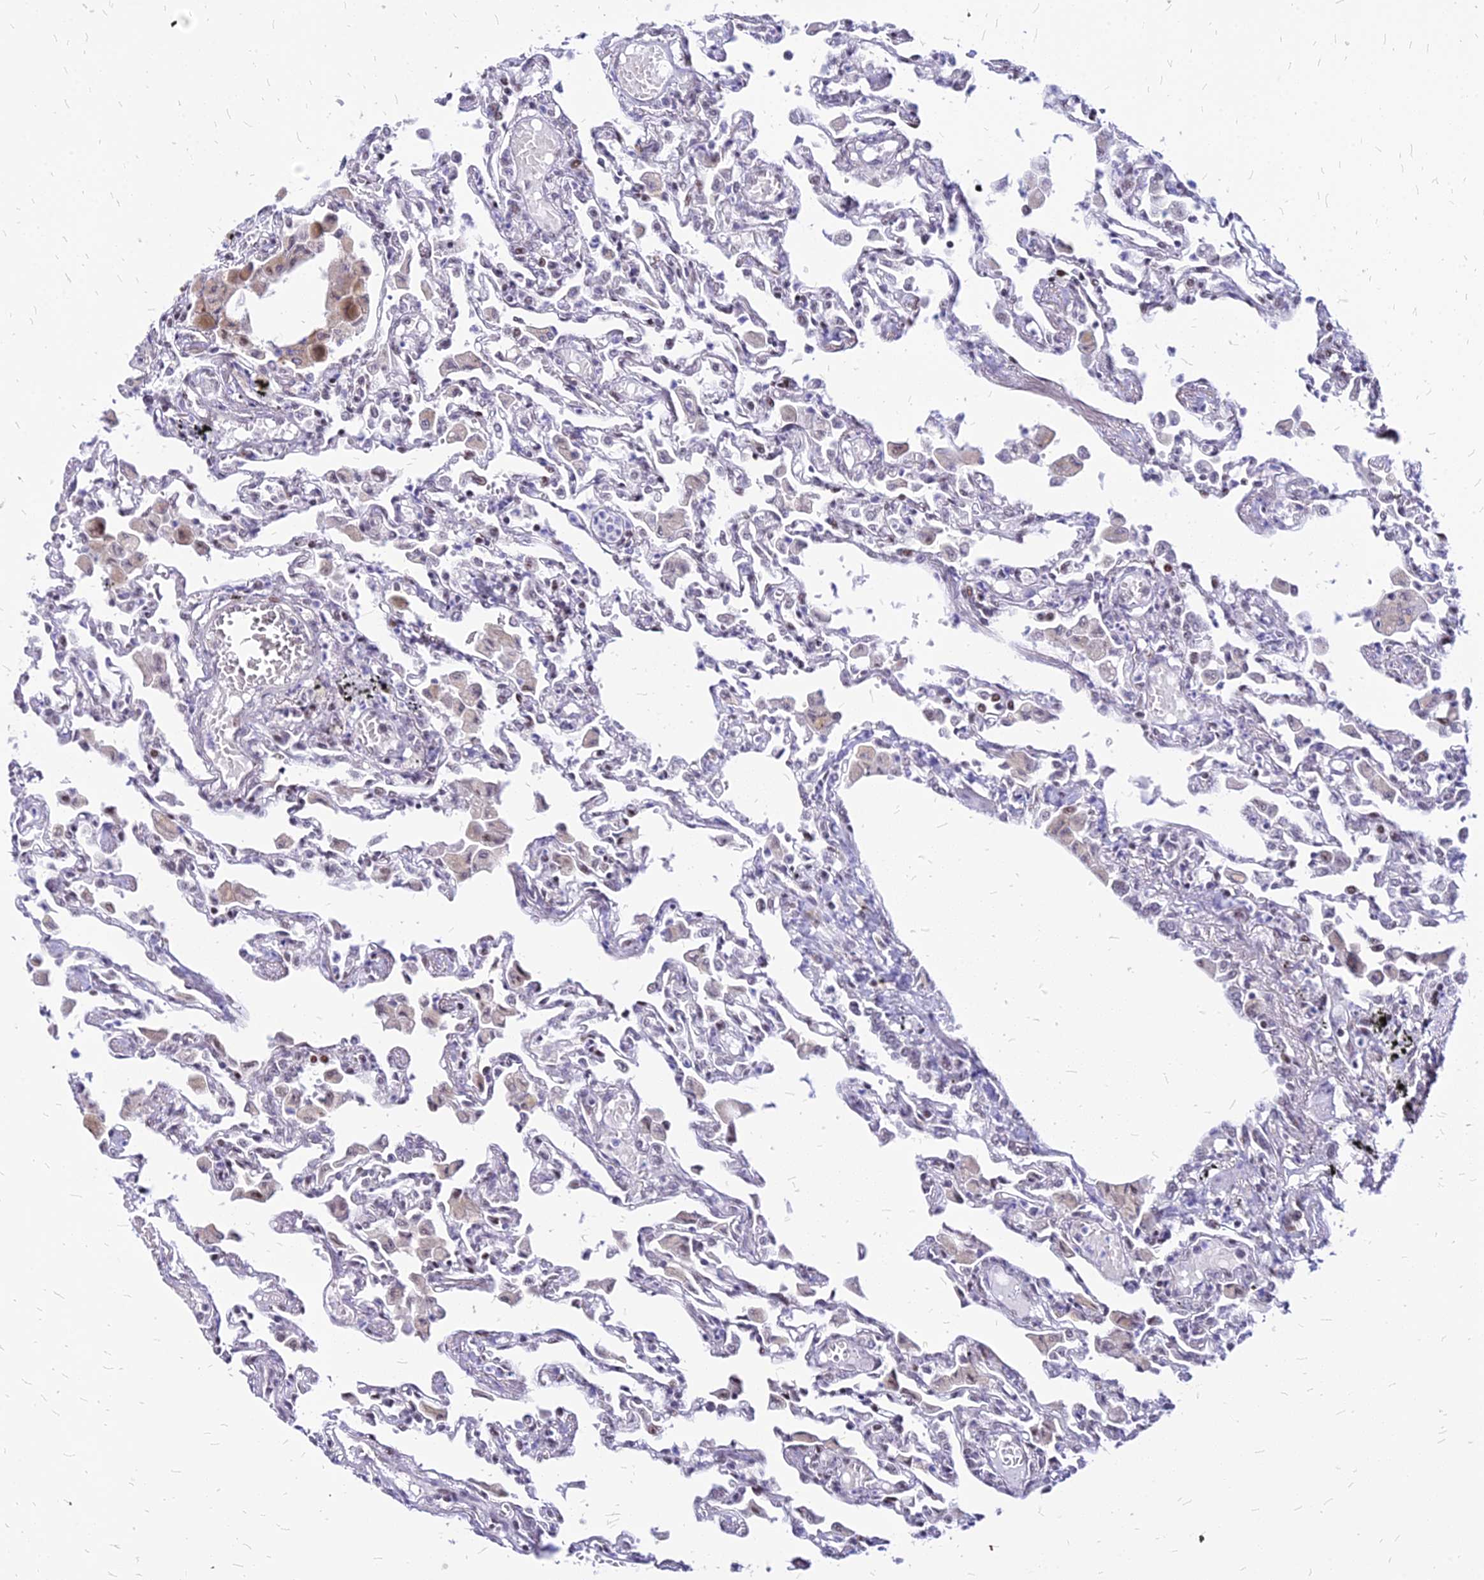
{"staining": {"intensity": "moderate", "quantity": "<25%", "location": "nuclear"}, "tissue": "lung", "cell_type": "Alveolar cells", "image_type": "normal", "snomed": [{"axis": "morphology", "description": "Normal tissue, NOS"}, {"axis": "topography", "description": "Bronchus"}, {"axis": "topography", "description": "Lung"}], "caption": "Immunohistochemical staining of normal lung exhibits moderate nuclear protein positivity in about <25% of alveolar cells. (Brightfield microscopy of DAB IHC at high magnification).", "gene": "FDX2", "patient": {"sex": "female", "age": 49}}